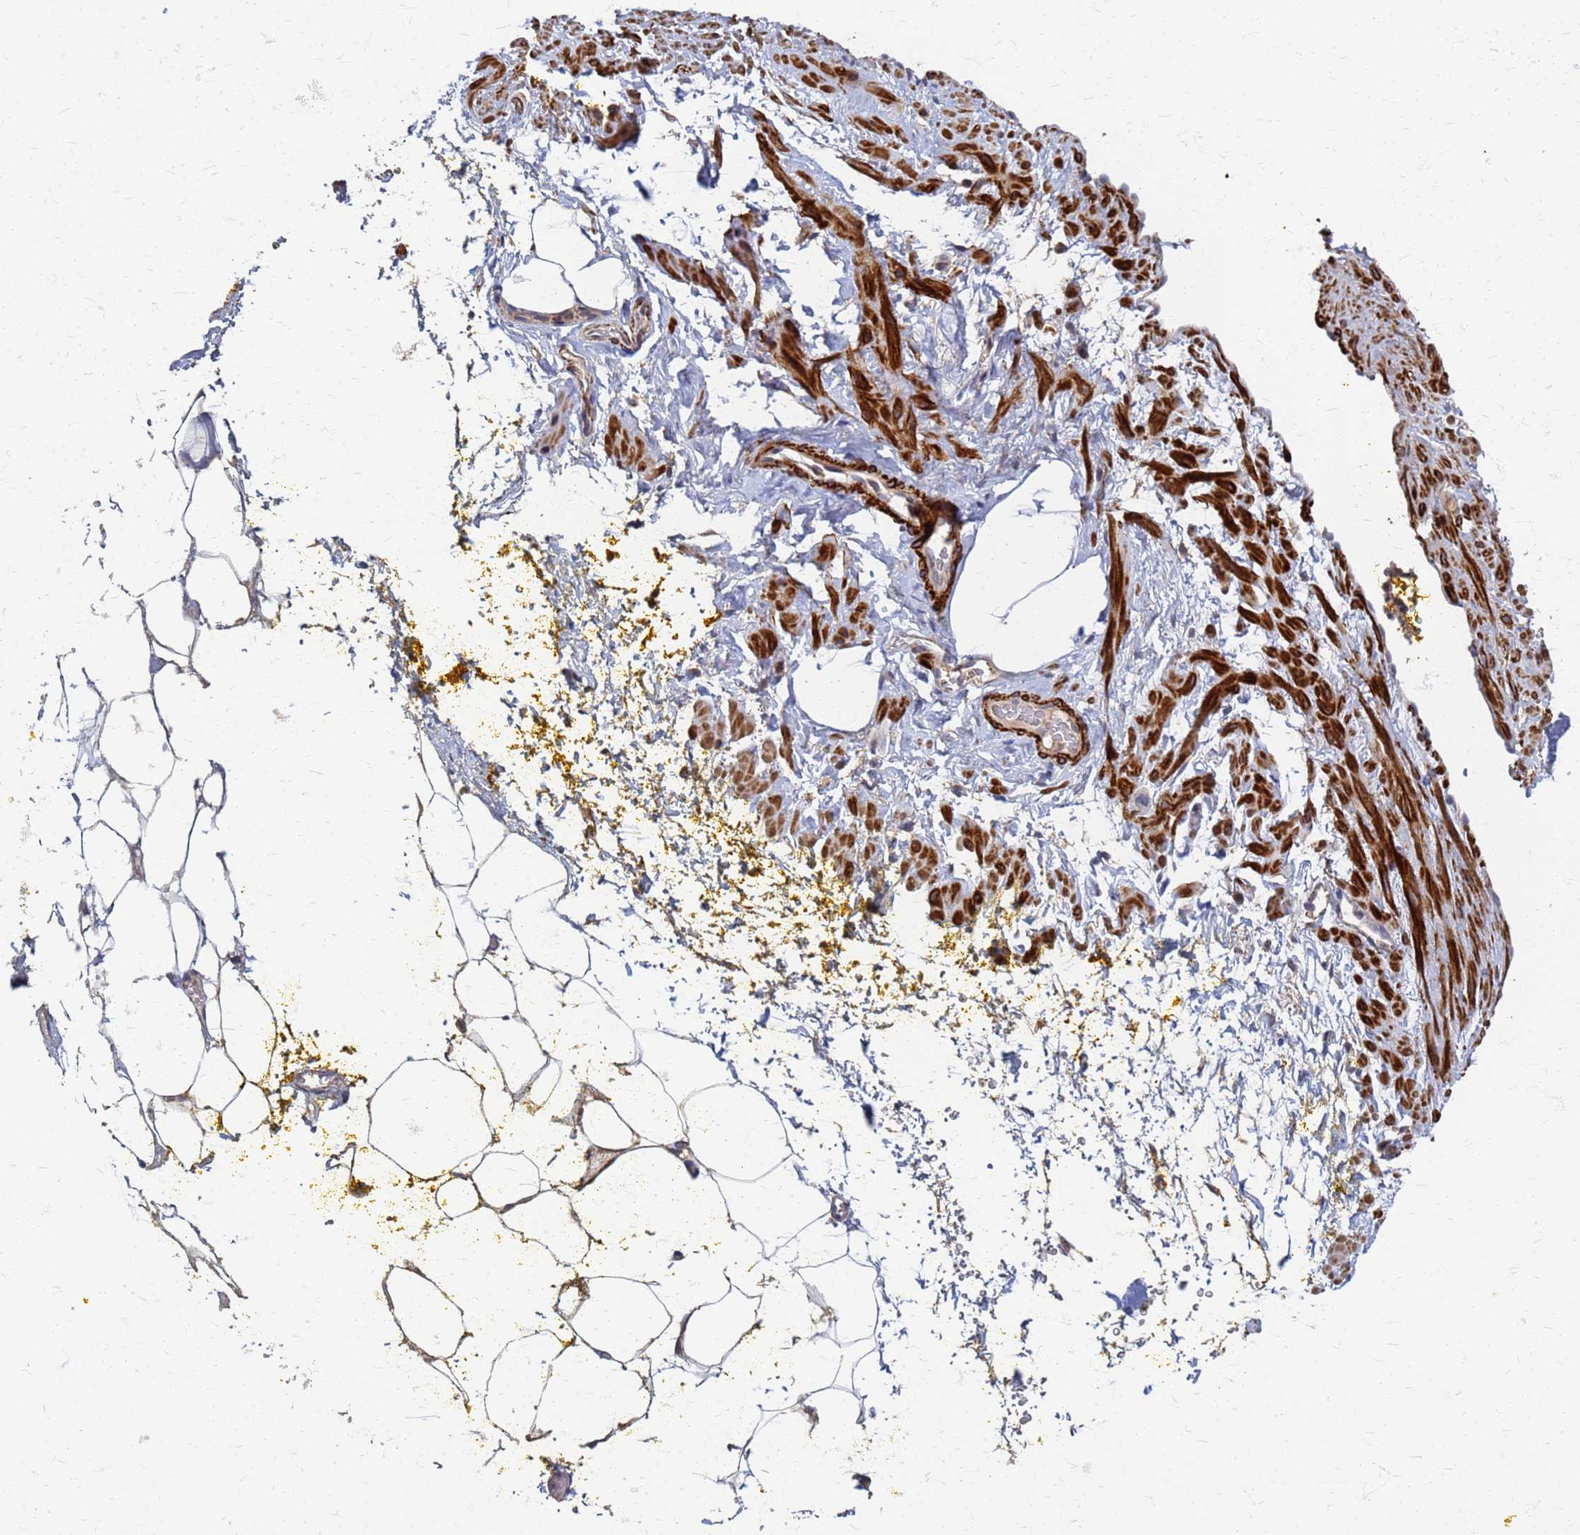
{"staining": {"intensity": "moderate", "quantity": "25%-75%", "location": "cytoplasmic/membranous"}, "tissue": "adipose tissue", "cell_type": "Adipocytes", "image_type": "normal", "snomed": [{"axis": "morphology", "description": "Normal tissue, NOS"}, {"axis": "morphology", "description": "Adenocarcinoma, Low grade"}, {"axis": "topography", "description": "Prostate"}, {"axis": "topography", "description": "Peripheral nerve tissue"}], "caption": "A micrograph showing moderate cytoplasmic/membranous positivity in approximately 25%-75% of adipocytes in benign adipose tissue, as visualized by brown immunohistochemical staining.", "gene": "ATPAF1", "patient": {"sex": "male", "age": 63}}